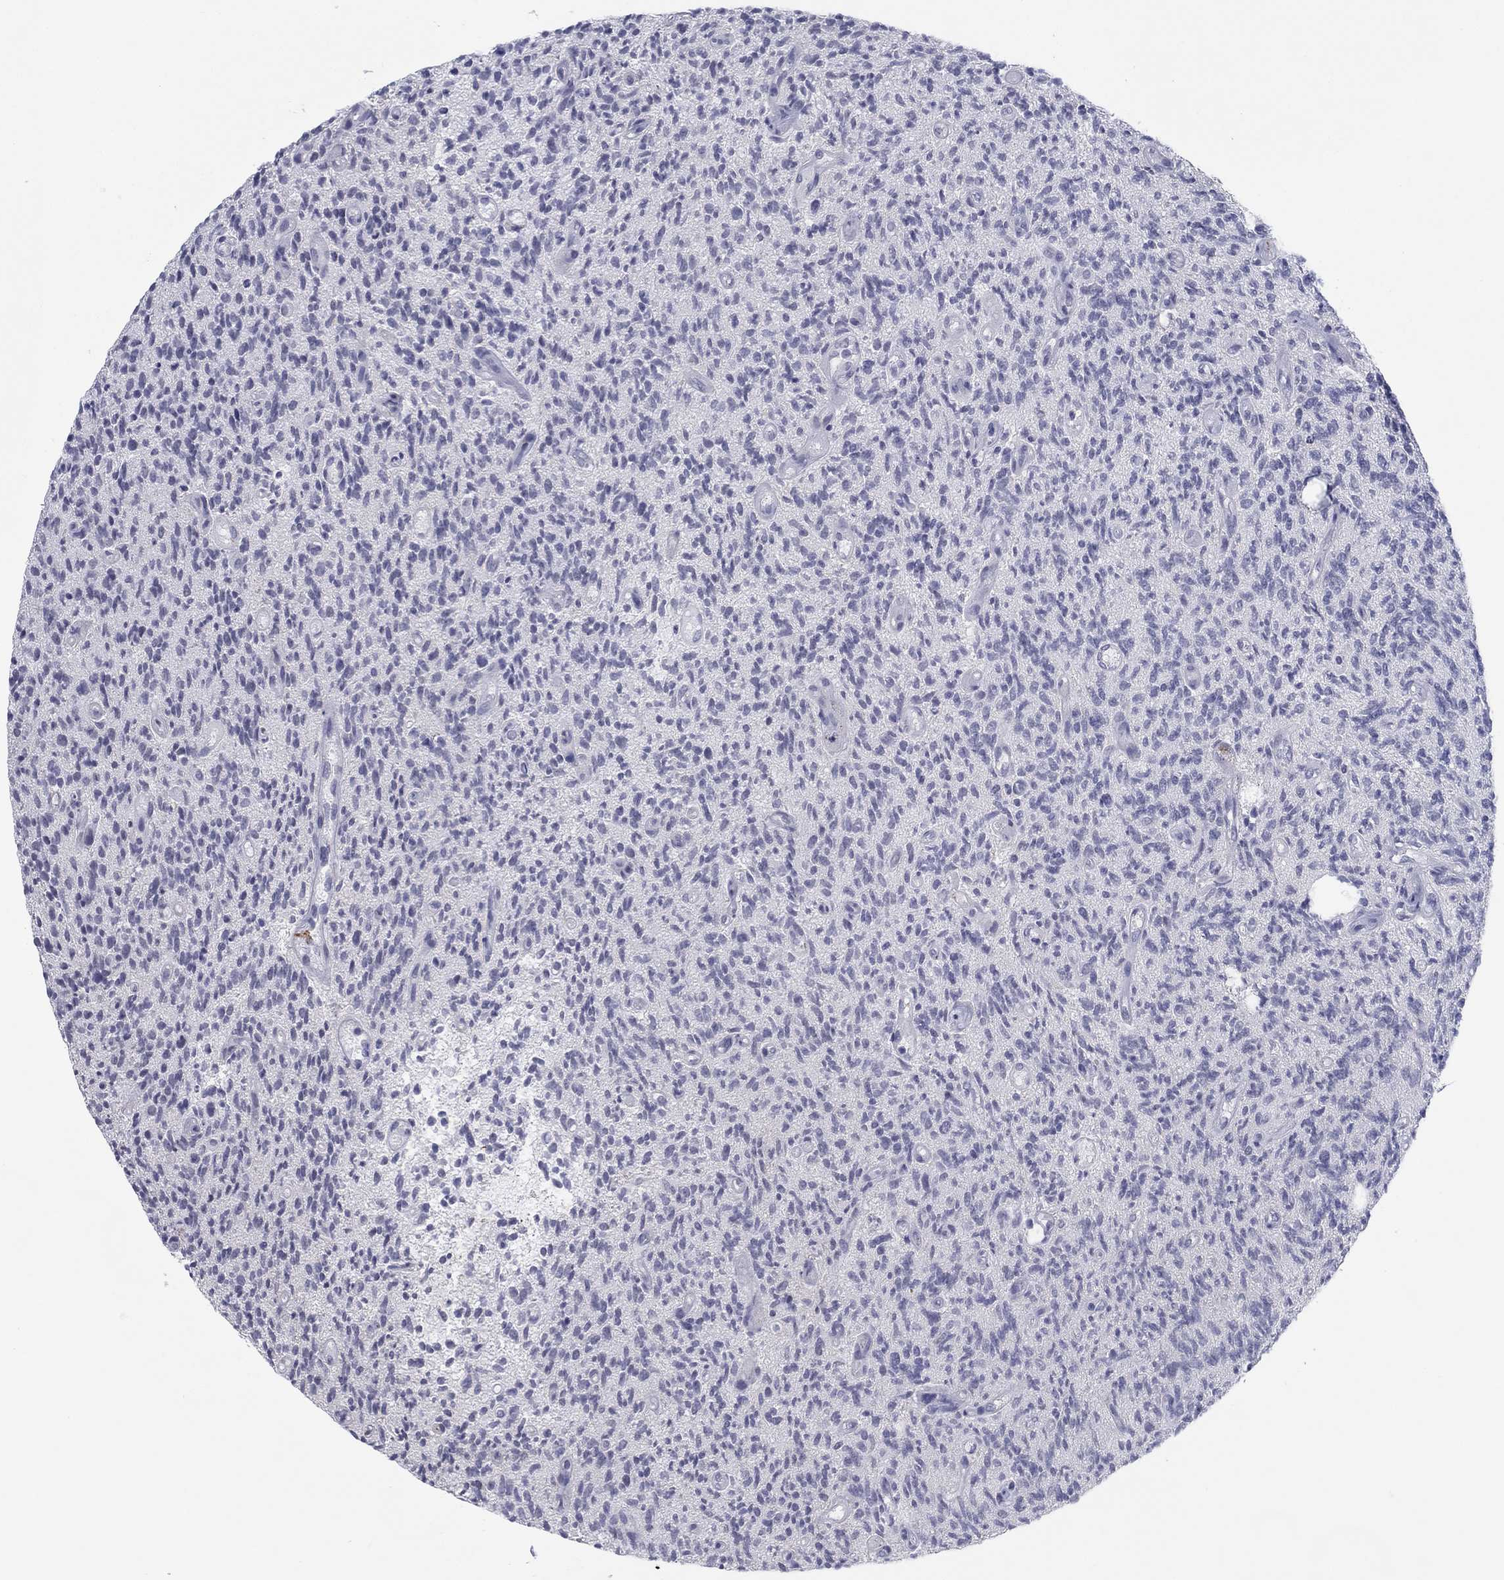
{"staining": {"intensity": "negative", "quantity": "none", "location": "none"}, "tissue": "glioma", "cell_type": "Tumor cells", "image_type": "cancer", "snomed": [{"axis": "morphology", "description": "Glioma, malignant, High grade"}, {"axis": "topography", "description": "Brain"}], "caption": "Immunohistochemical staining of human malignant glioma (high-grade) displays no significant expression in tumor cells.", "gene": "SLC22A2", "patient": {"sex": "male", "age": 64}}